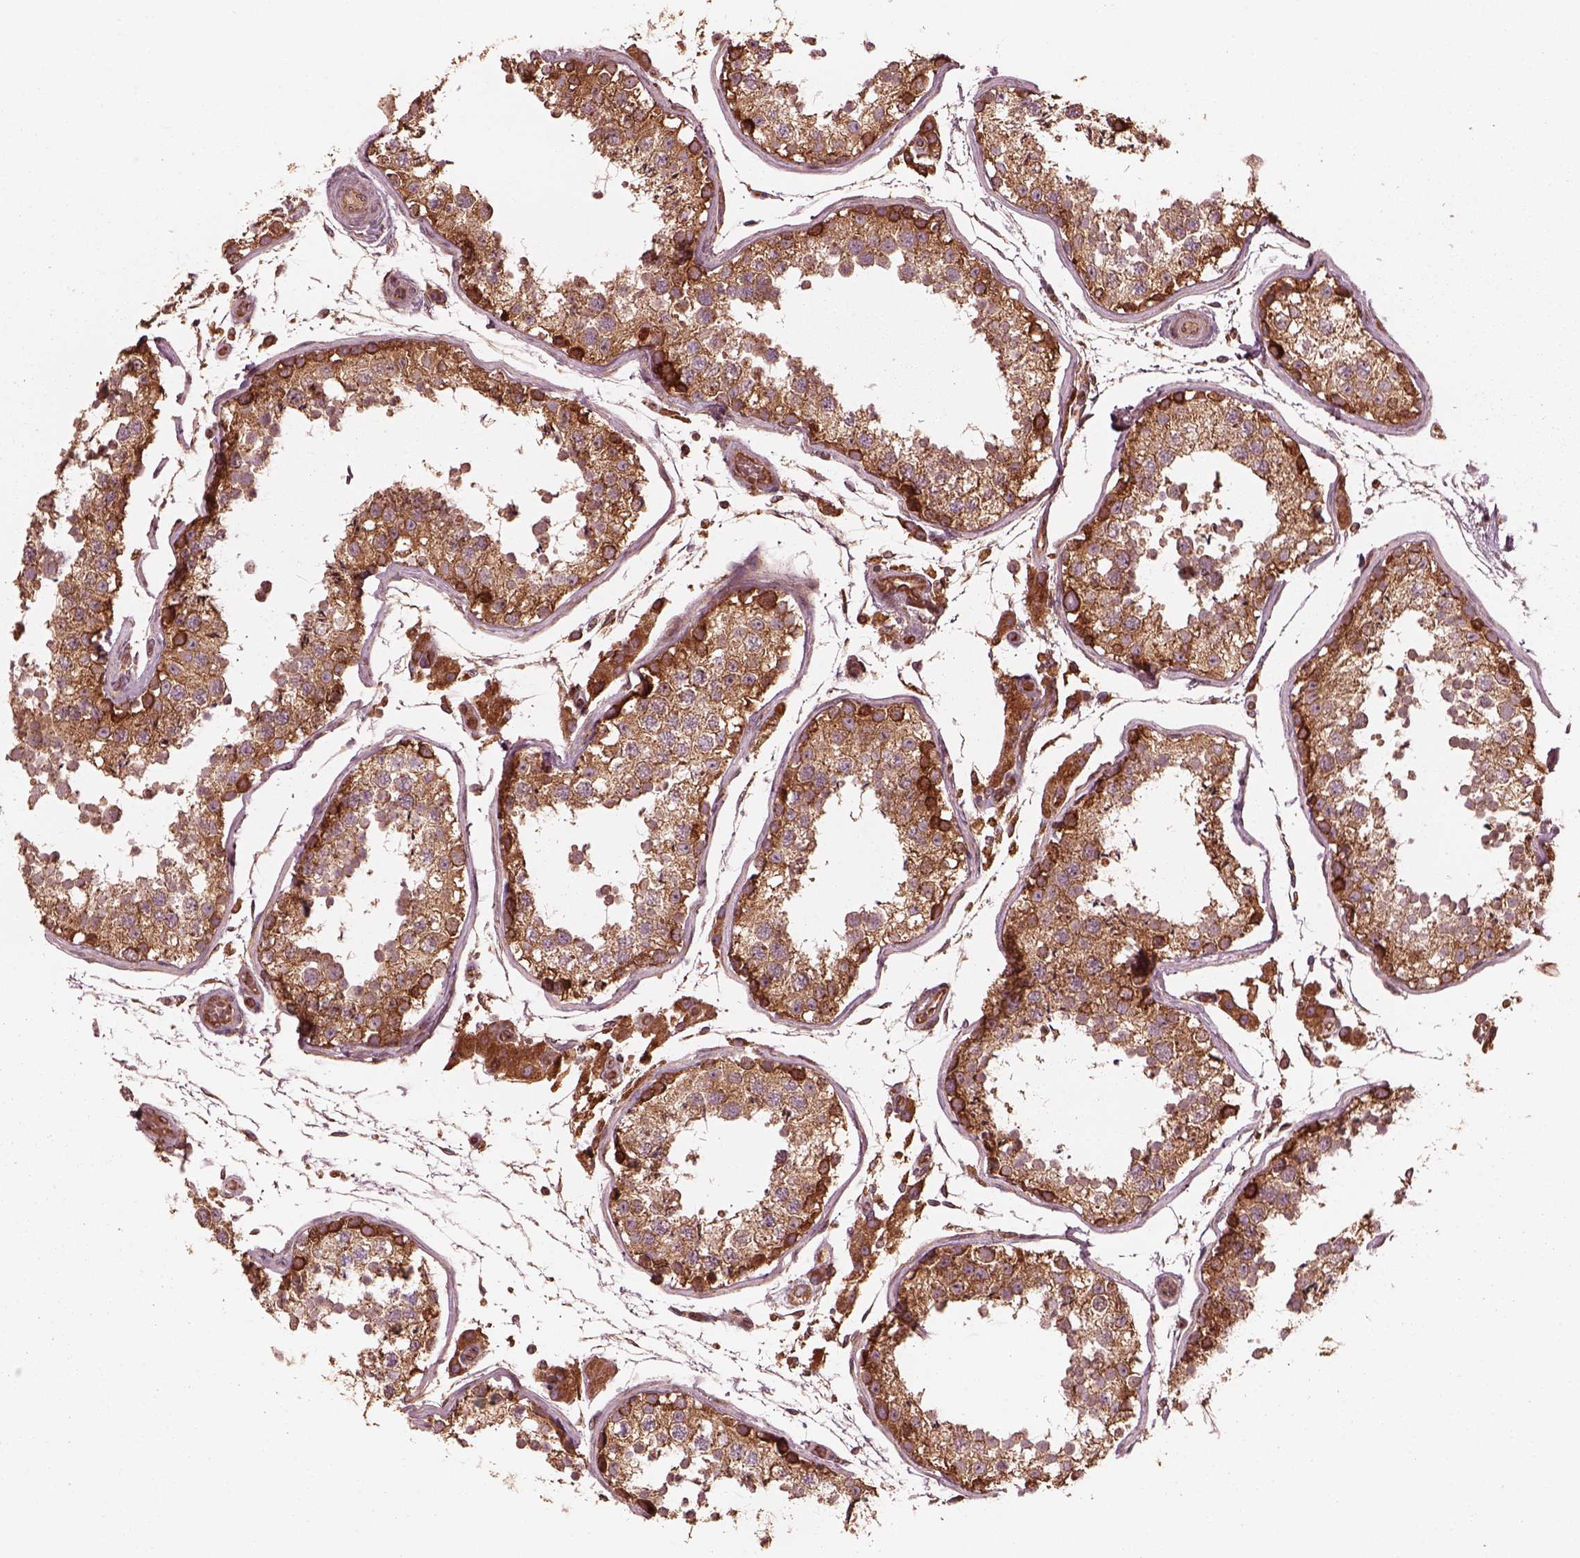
{"staining": {"intensity": "moderate", "quantity": ">75%", "location": "cytoplasmic/membranous"}, "tissue": "testis", "cell_type": "Cells in seminiferous ducts", "image_type": "normal", "snomed": [{"axis": "morphology", "description": "Normal tissue, NOS"}, {"axis": "topography", "description": "Testis"}], "caption": "Immunohistochemistry (IHC) micrograph of benign testis stained for a protein (brown), which reveals medium levels of moderate cytoplasmic/membranous staining in approximately >75% of cells in seminiferous ducts.", "gene": "PIK3R2", "patient": {"sex": "male", "age": 29}}